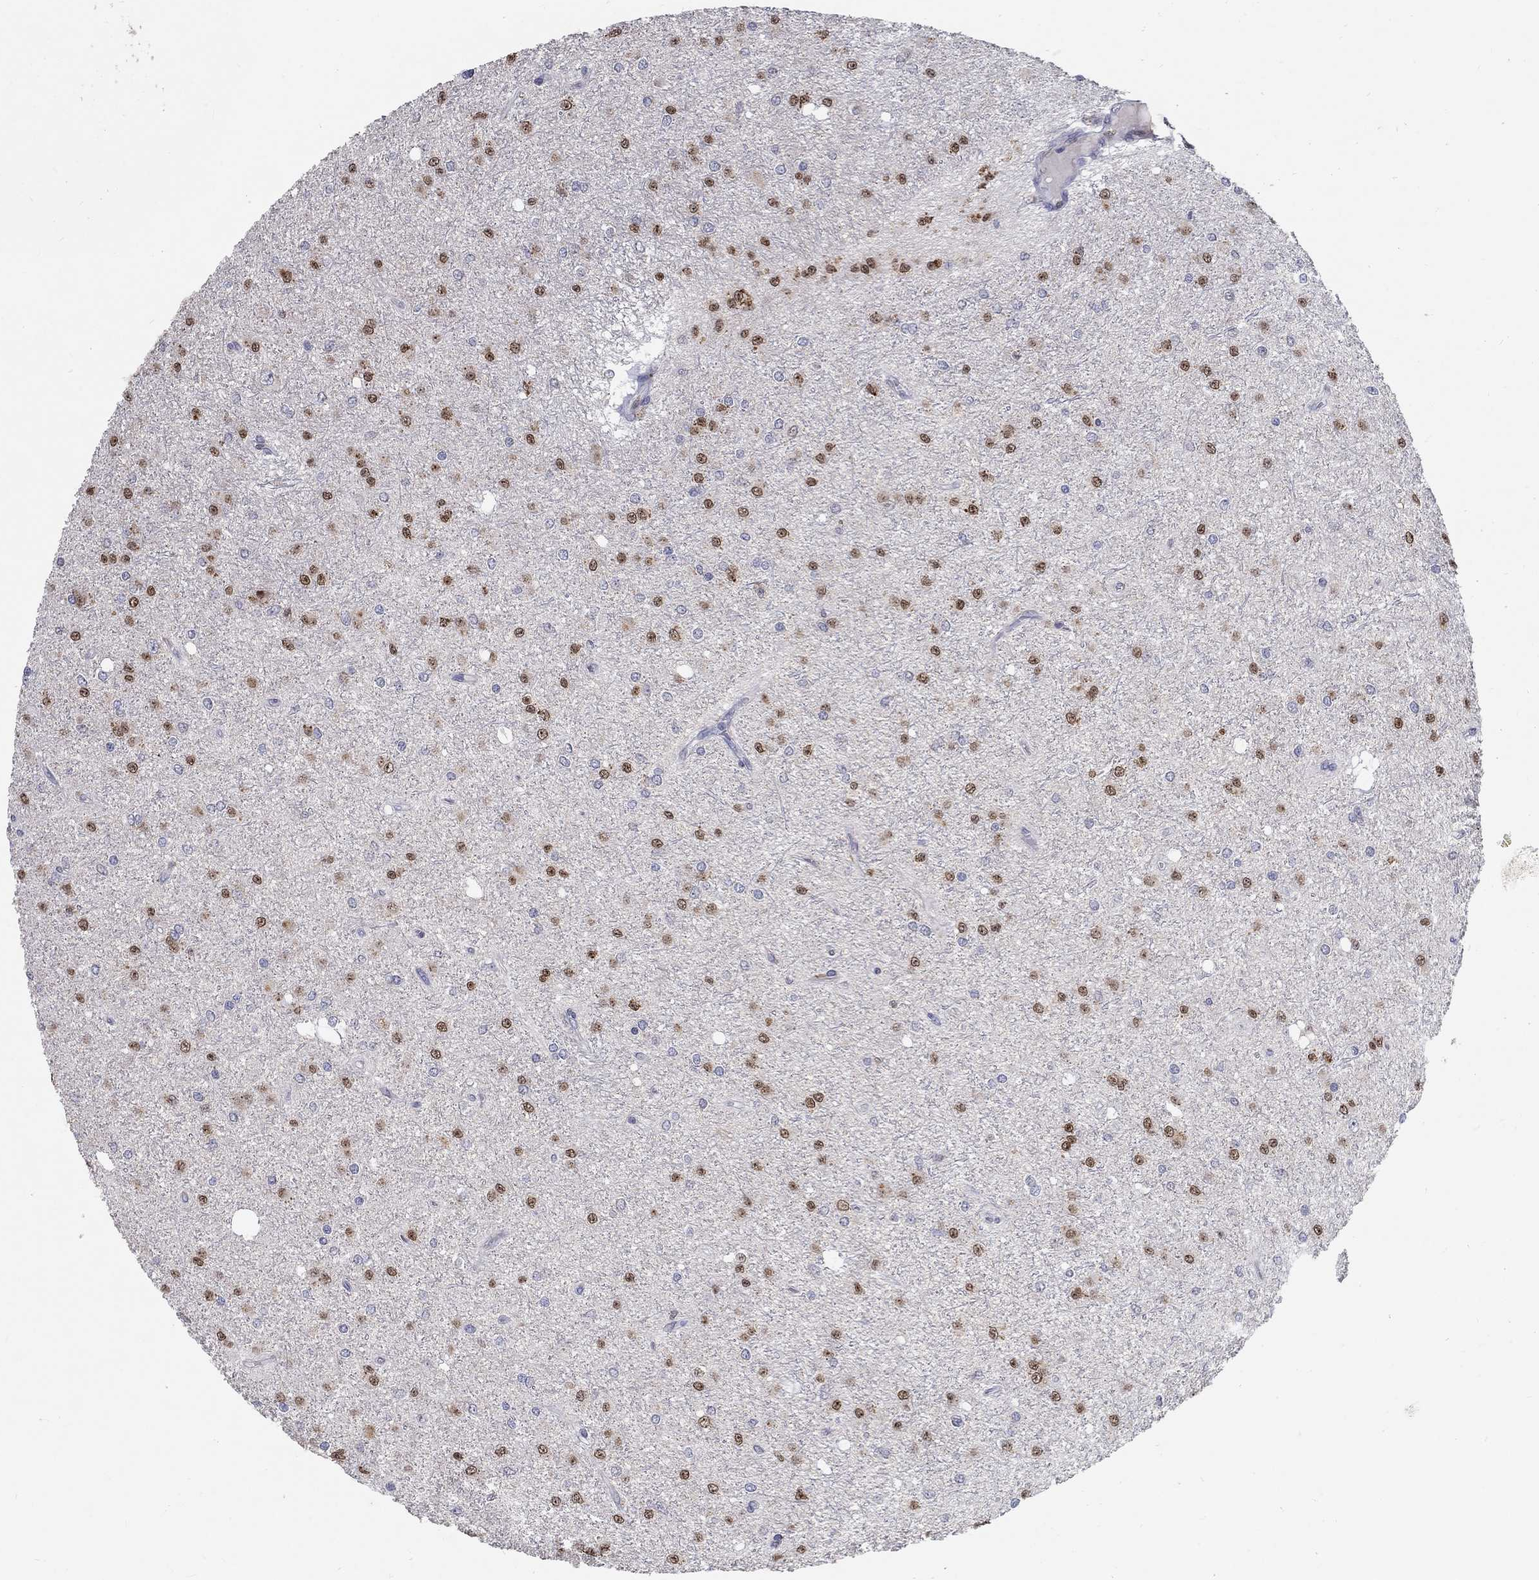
{"staining": {"intensity": "moderate", "quantity": "25%-75%", "location": "nuclear"}, "tissue": "glioma", "cell_type": "Tumor cells", "image_type": "cancer", "snomed": [{"axis": "morphology", "description": "Glioma, malignant, Low grade"}, {"axis": "topography", "description": "Brain"}], "caption": "This is an image of immunohistochemistry (IHC) staining of malignant glioma (low-grade), which shows moderate staining in the nuclear of tumor cells.", "gene": "FGF2", "patient": {"sex": "male", "age": 27}}